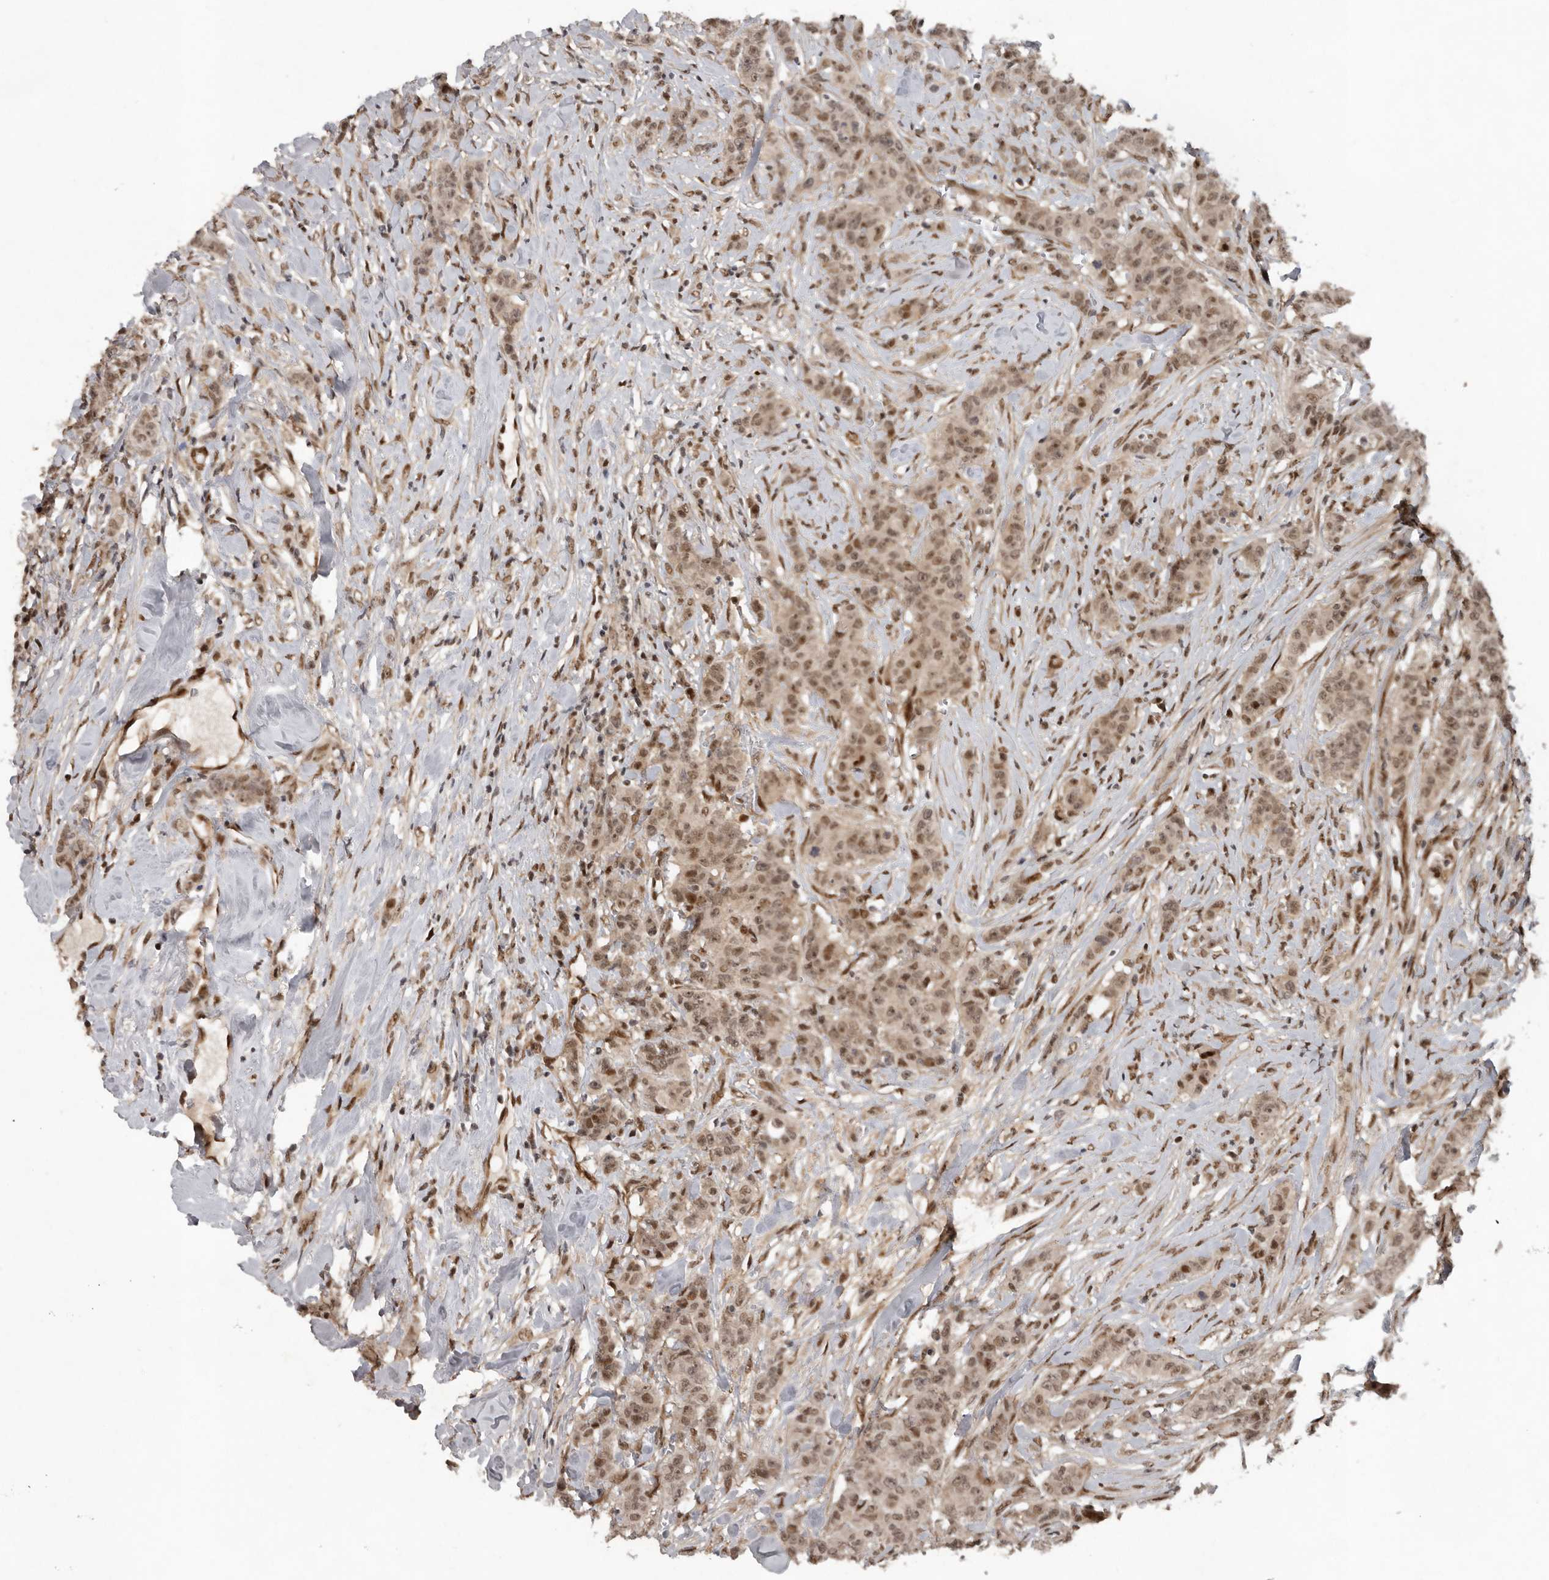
{"staining": {"intensity": "weak", "quantity": ">75%", "location": "nuclear"}, "tissue": "breast cancer", "cell_type": "Tumor cells", "image_type": "cancer", "snomed": [{"axis": "morphology", "description": "Duct carcinoma"}, {"axis": "topography", "description": "Breast"}], "caption": "High-magnification brightfield microscopy of infiltrating ductal carcinoma (breast) stained with DAB (brown) and counterstained with hematoxylin (blue). tumor cells exhibit weak nuclear staining is present in about>75% of cells.", "gene": "CDC27", "patient": {"sex": "female", "age": 40}}